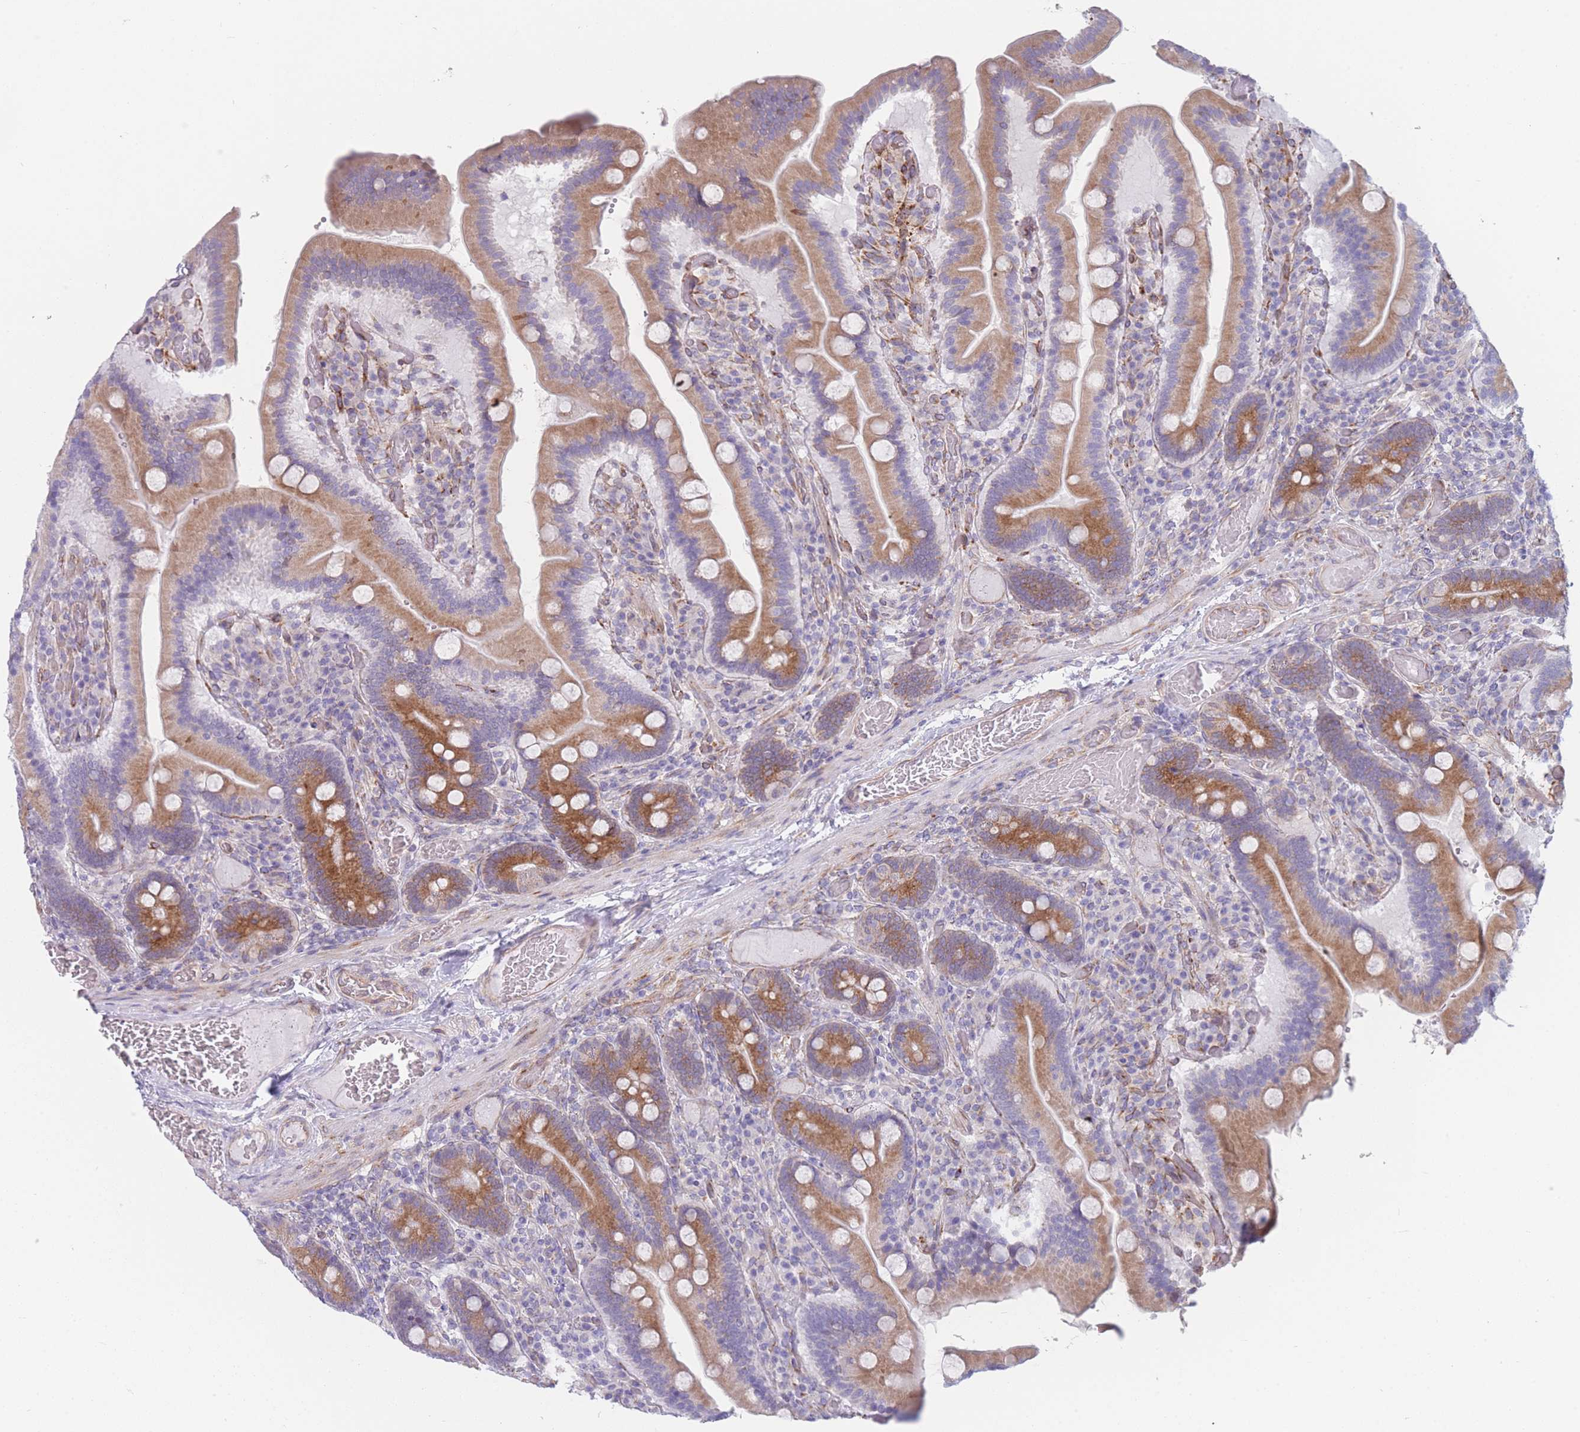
{"staining": {"intensity": "moderate", "quantity": ">75%", "location": "cytoplasmic/membranous"}, "tissue": "duodenum", "cell_type": "Glandular cells", "image_type": "normal", "snomed": [{"axis": "morphology", "description": "Normal tissue, NOS"}, {"axis": "topography", "description": "Duodenum"}], "caption": "Moderate cytoplasmic/membranous positivity is appreciated in about >75% of glandular cells in benign duodenum.", "gene": "AK9", "patient": {"sex": "female", "age": 62}}